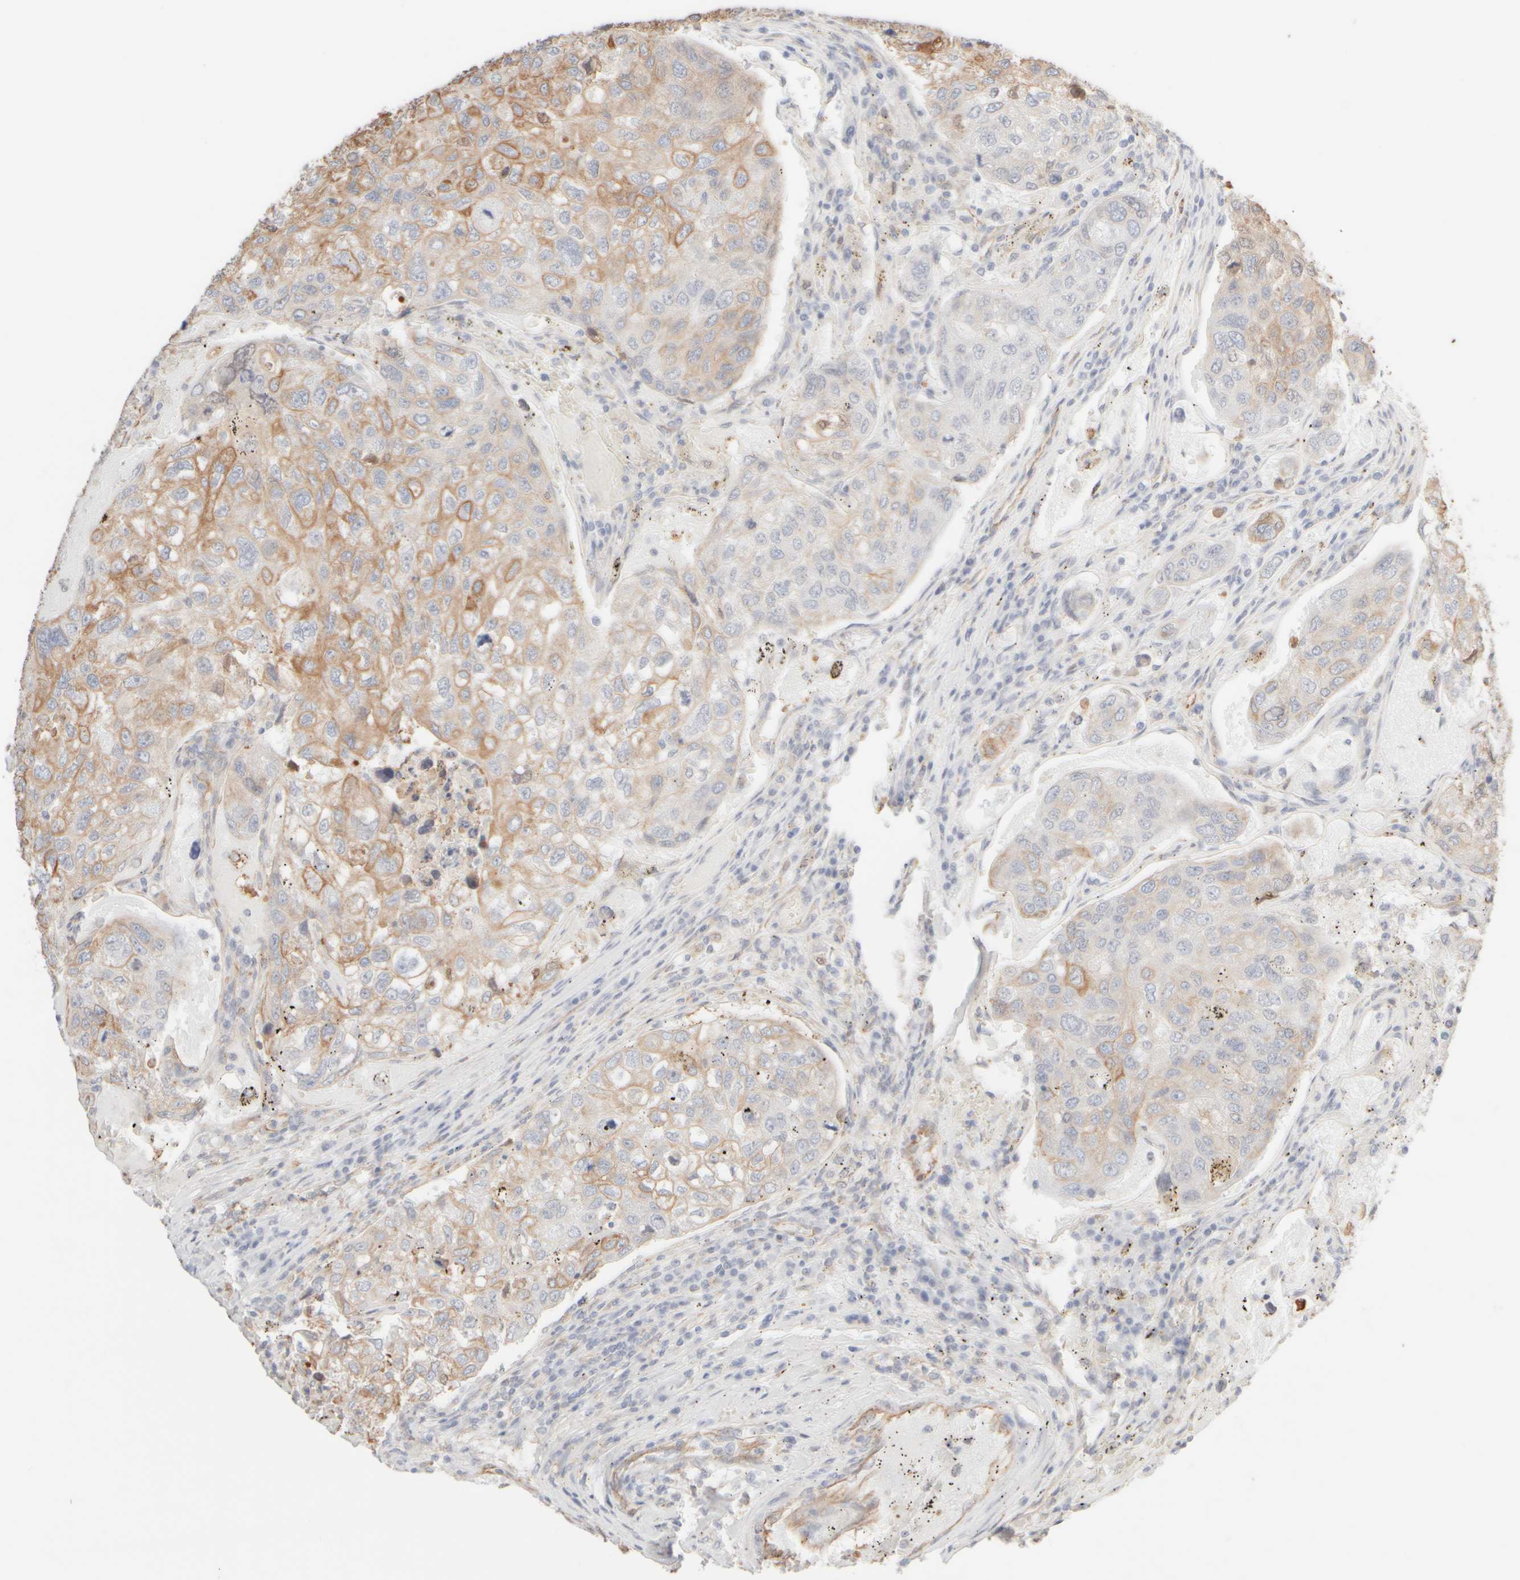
{"staining": {"intensity": "moderate", "quantity": "25%-75%", "location": "cytoplasmic/membranous"}, "tissue": "urothelial cancer", "cell_type": "Tumor cells", "image_type": "cancer", "snomed": [{"axis": "morphology", "description": "Urothelial carcinoma, High grade"}, {"axis": "topography", "description": "Lymph node"}, {"axis": "topography", "description": "Urinary bladder"}], "caption": "This image demonstrates urothelial carcinoma (high-grade) stained with IHC to label a protein in brown. The cytoplasmic/membranous of tumor cells show moderate positivity for the protein. Nuclei are counter-stained blue.", "gene": "KRT15", "patient": {"sex": "male", "age": 51}}